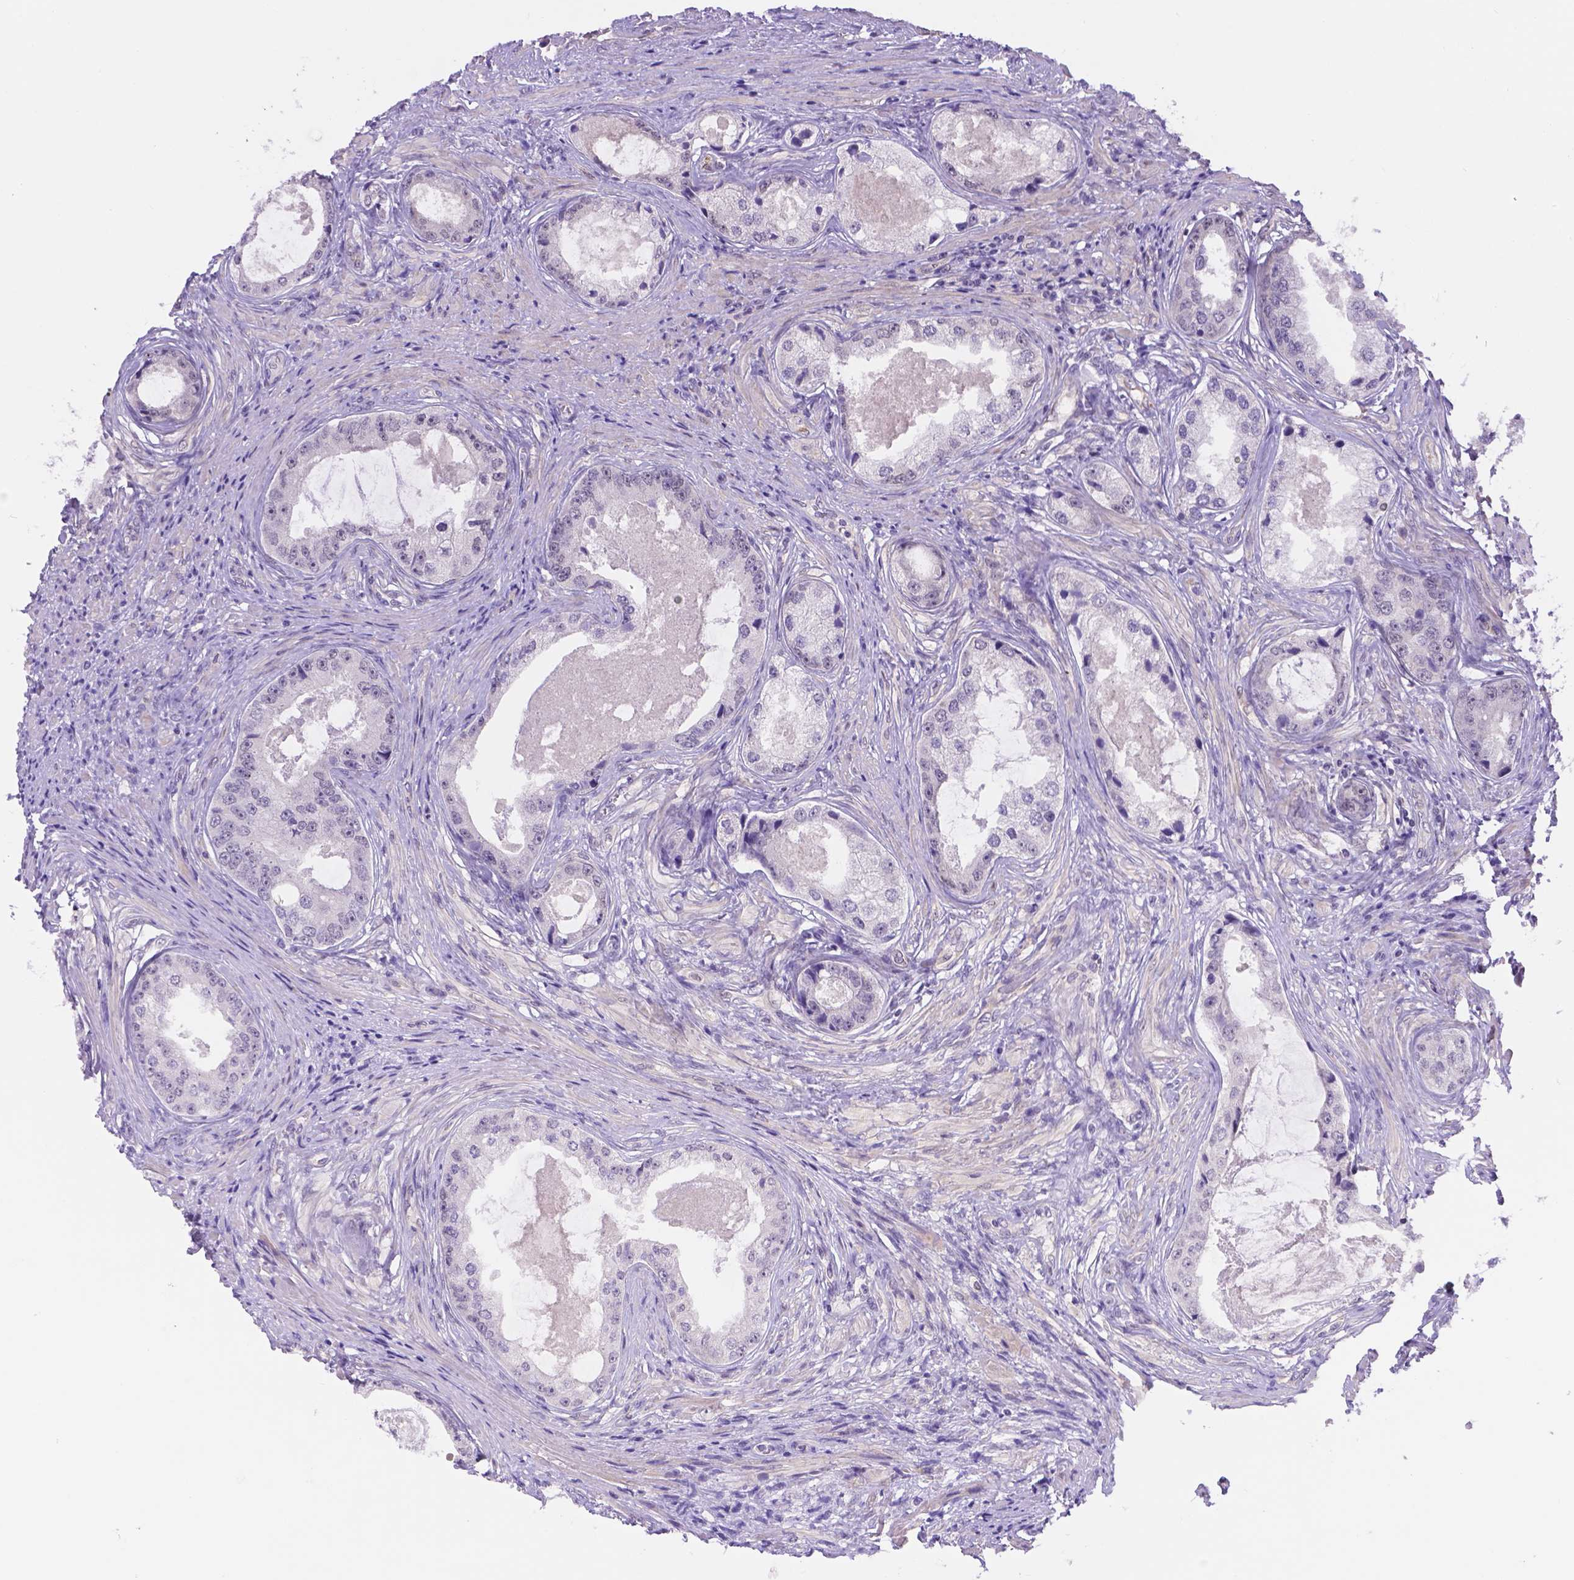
{"staining": {"intensity": "negative", "quantity": "none", "location": "none"}, "tissue": "prostate cancer", "cell_type": "Tumor cells", "image_type": "cancer", "snomed": [{"axis": "morphology", "description": "Adenocarcinoma, Low grade"}, {"axis": "topography", "description": "Prostate"}], "caption": "Photomicrograph shows no significant protein positivity in tumor cells of prostate cancer.", "gene": "NXPE2", "patient": {"sex": "male", "age": 68}}